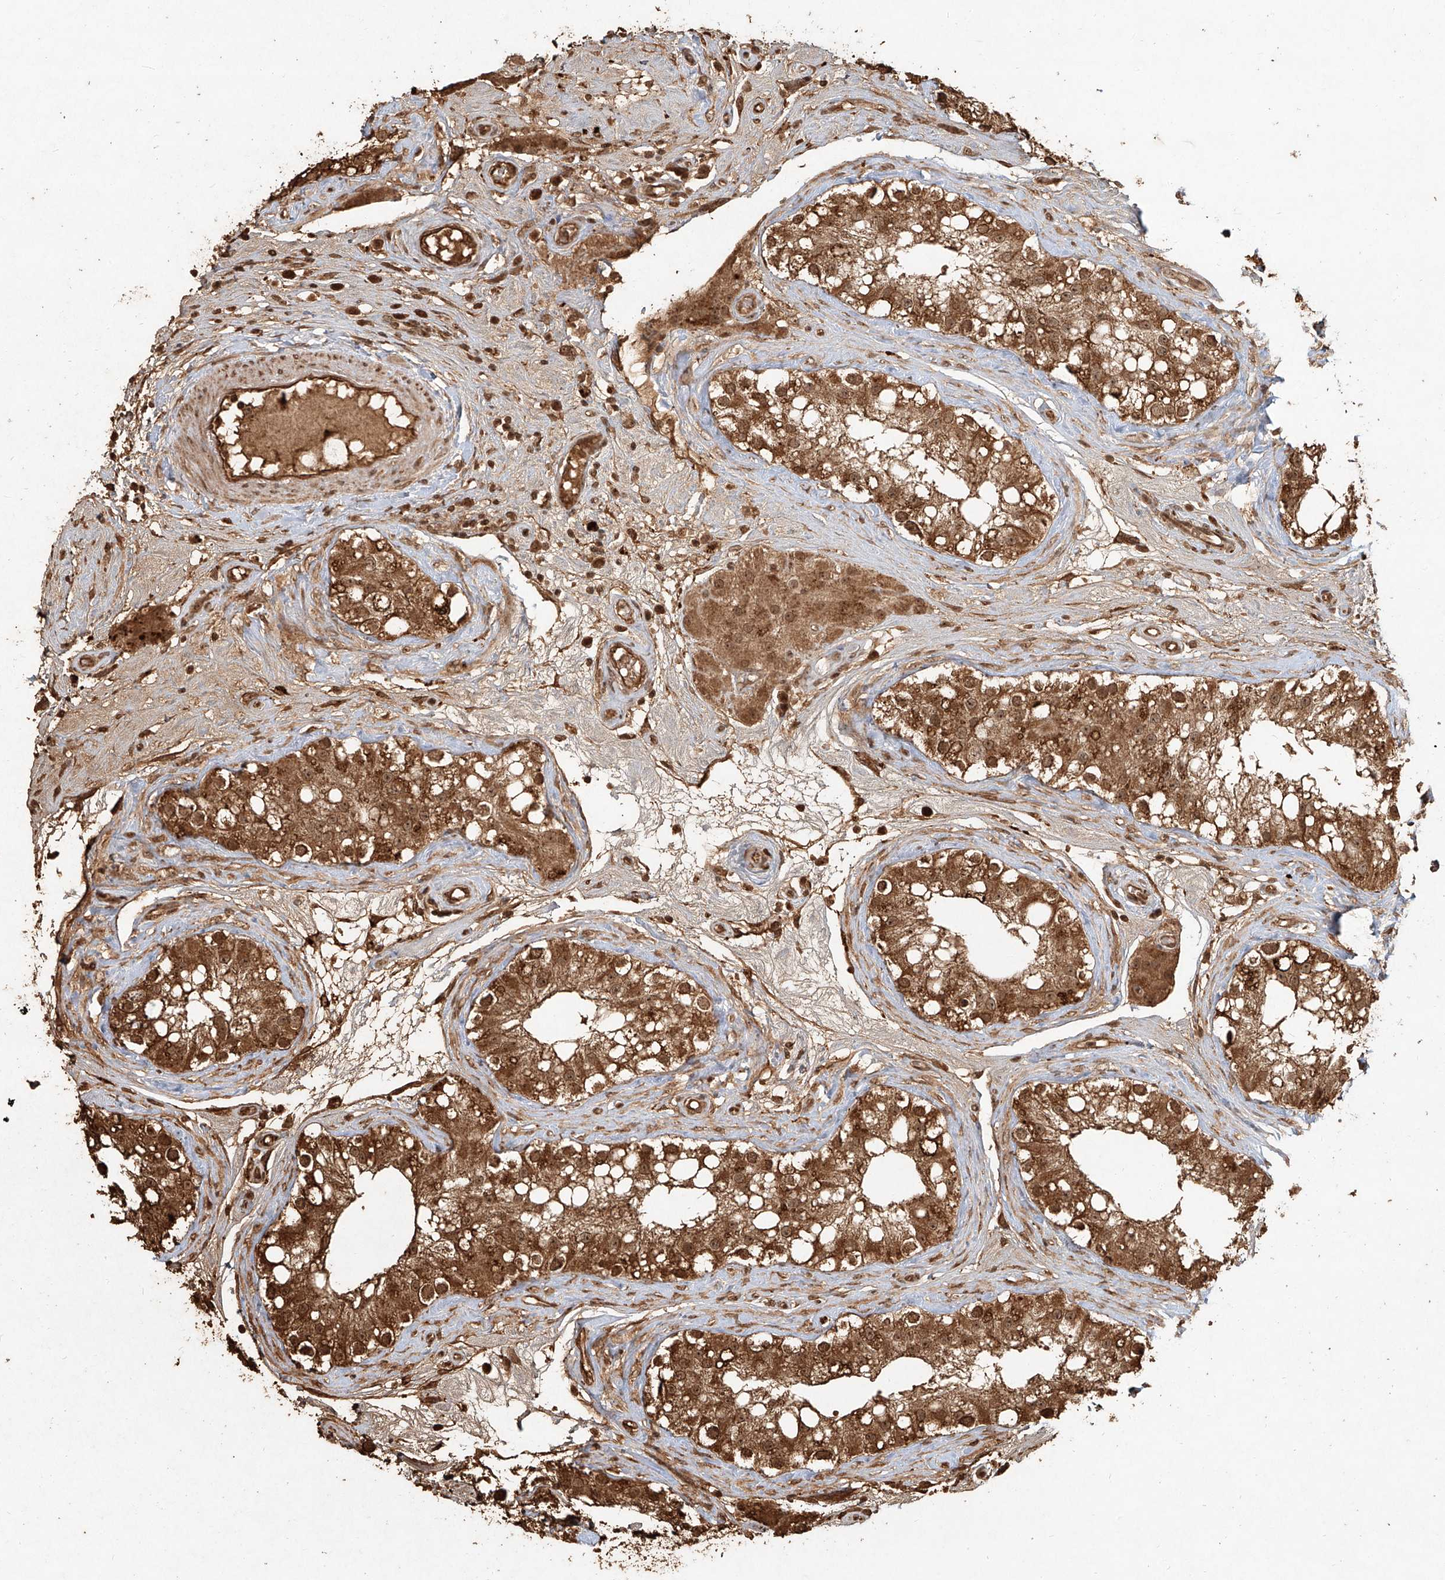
{"staining": {"intensity": "strong", "quantity": ">75%", "location": "cytoplasmic/membranous,nuclear"}, "tissue": "testis", "cell_type": "Cells in seminiferous ducts", "image_type": "normal", "snomed": [{"axis": "morphology", "description": "Normal tissue, NOS"}, {"axis": "topography", "description": "Testis"}], "caption": "An image of human testis stained for a protein reveals strong cytoplasmic/membranous,nuclear brown staining in cells in seminiferous ducts. The staining is performed using DAB brown chromogen to label protein expression. The nuclei are counter-stained blue using hematoxylin.", "gene": "UBE2K", "patient": {"sex": "male", "age": 84}}